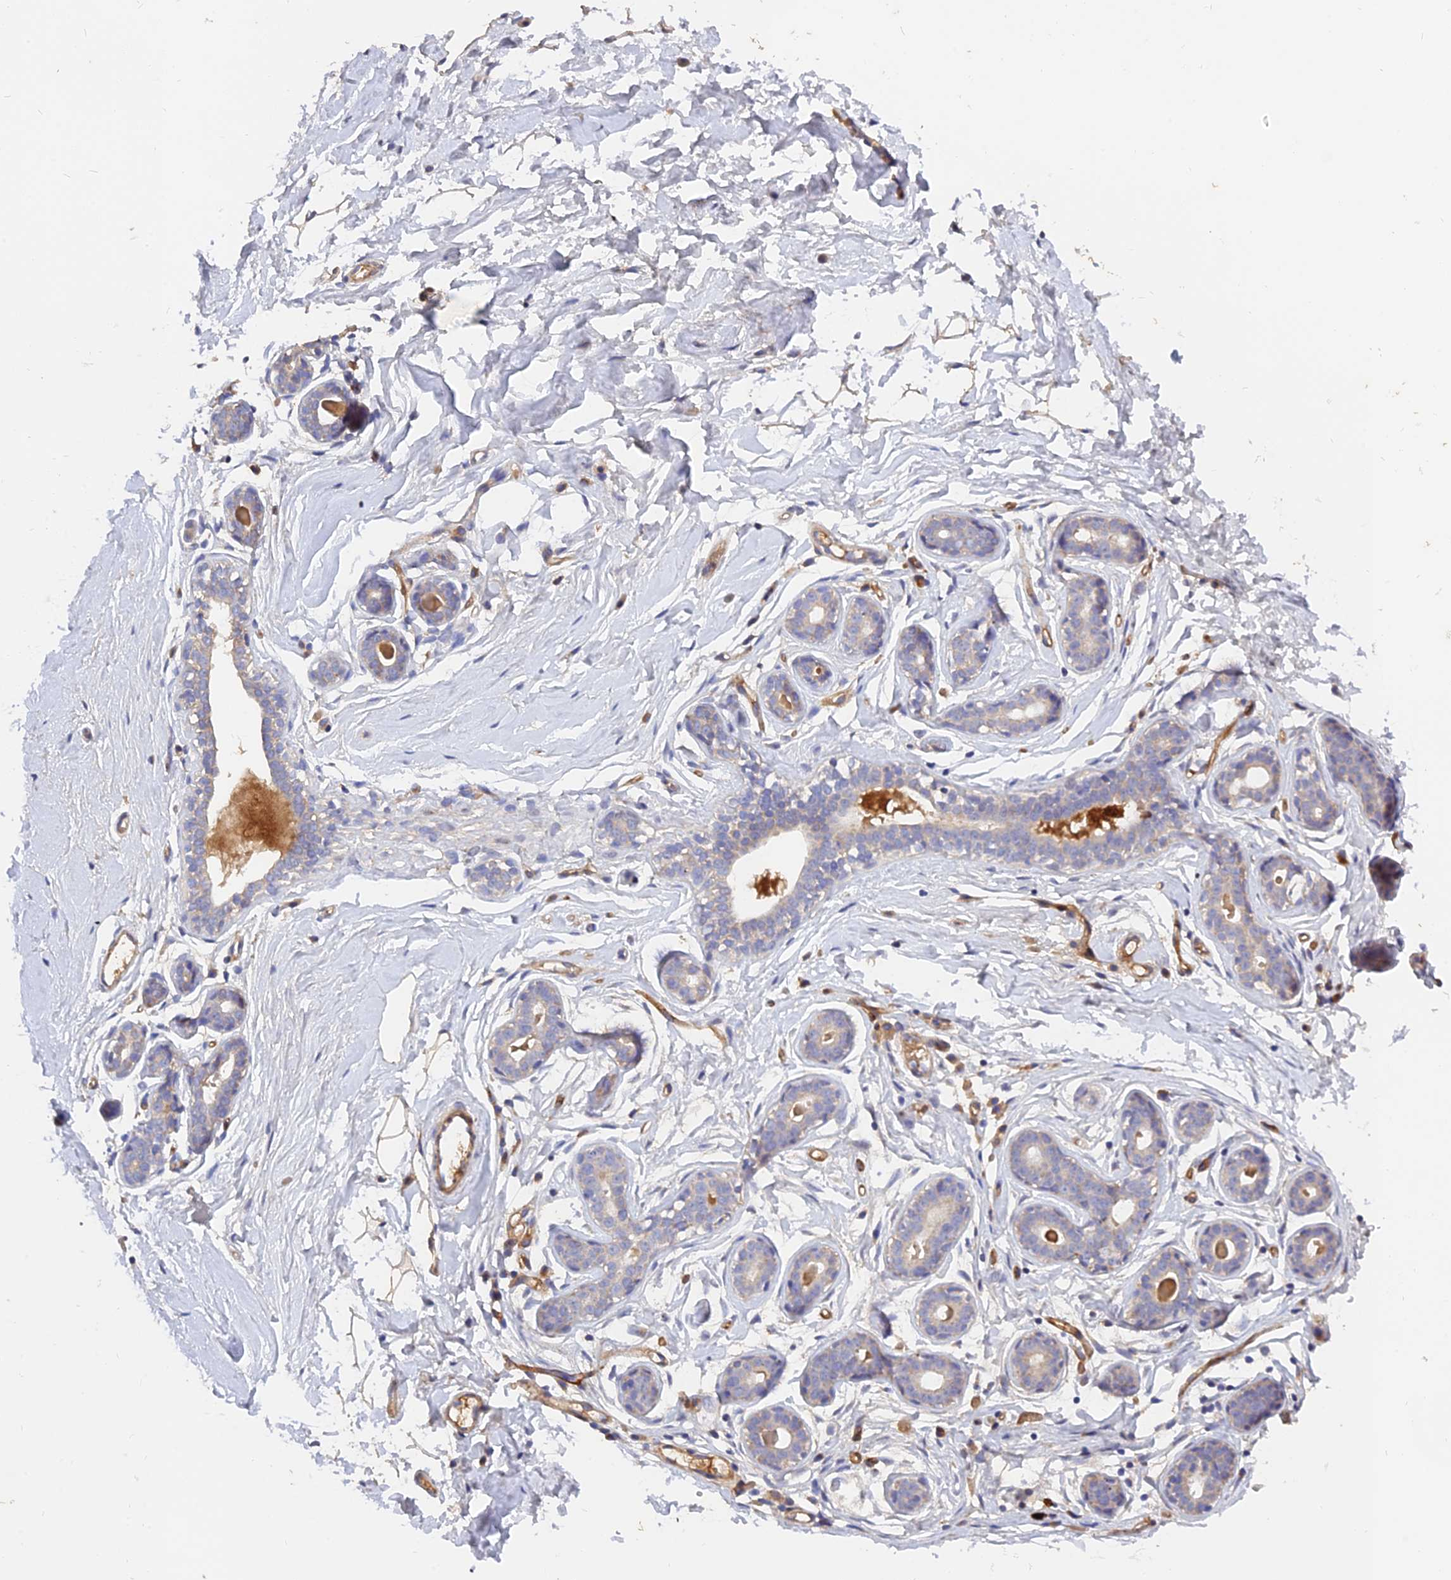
{"staining": {"intensity": "weak", "quantity": "25%-75%", "location": "cytoplasmic/membranous"}, "tissue": "breast", "cell_type": "Glandular cells", "image_type": "normal", "snomed": [{"axis": "morphology", "description": "Normal tissue, NOS"}, {"axis": "morphology", "description": "Adenoma, NOS"}, {"axis": "topography", "description": "Breast"}], "caption": "Immunohistochemical staining of unremarkable human breast reveals weak cytoplasmic/membranous protein expression in approximately 25%-75% of glandular cells.", "gene": "MRPL35", "patient": {"sex": "female", "age": 23}}